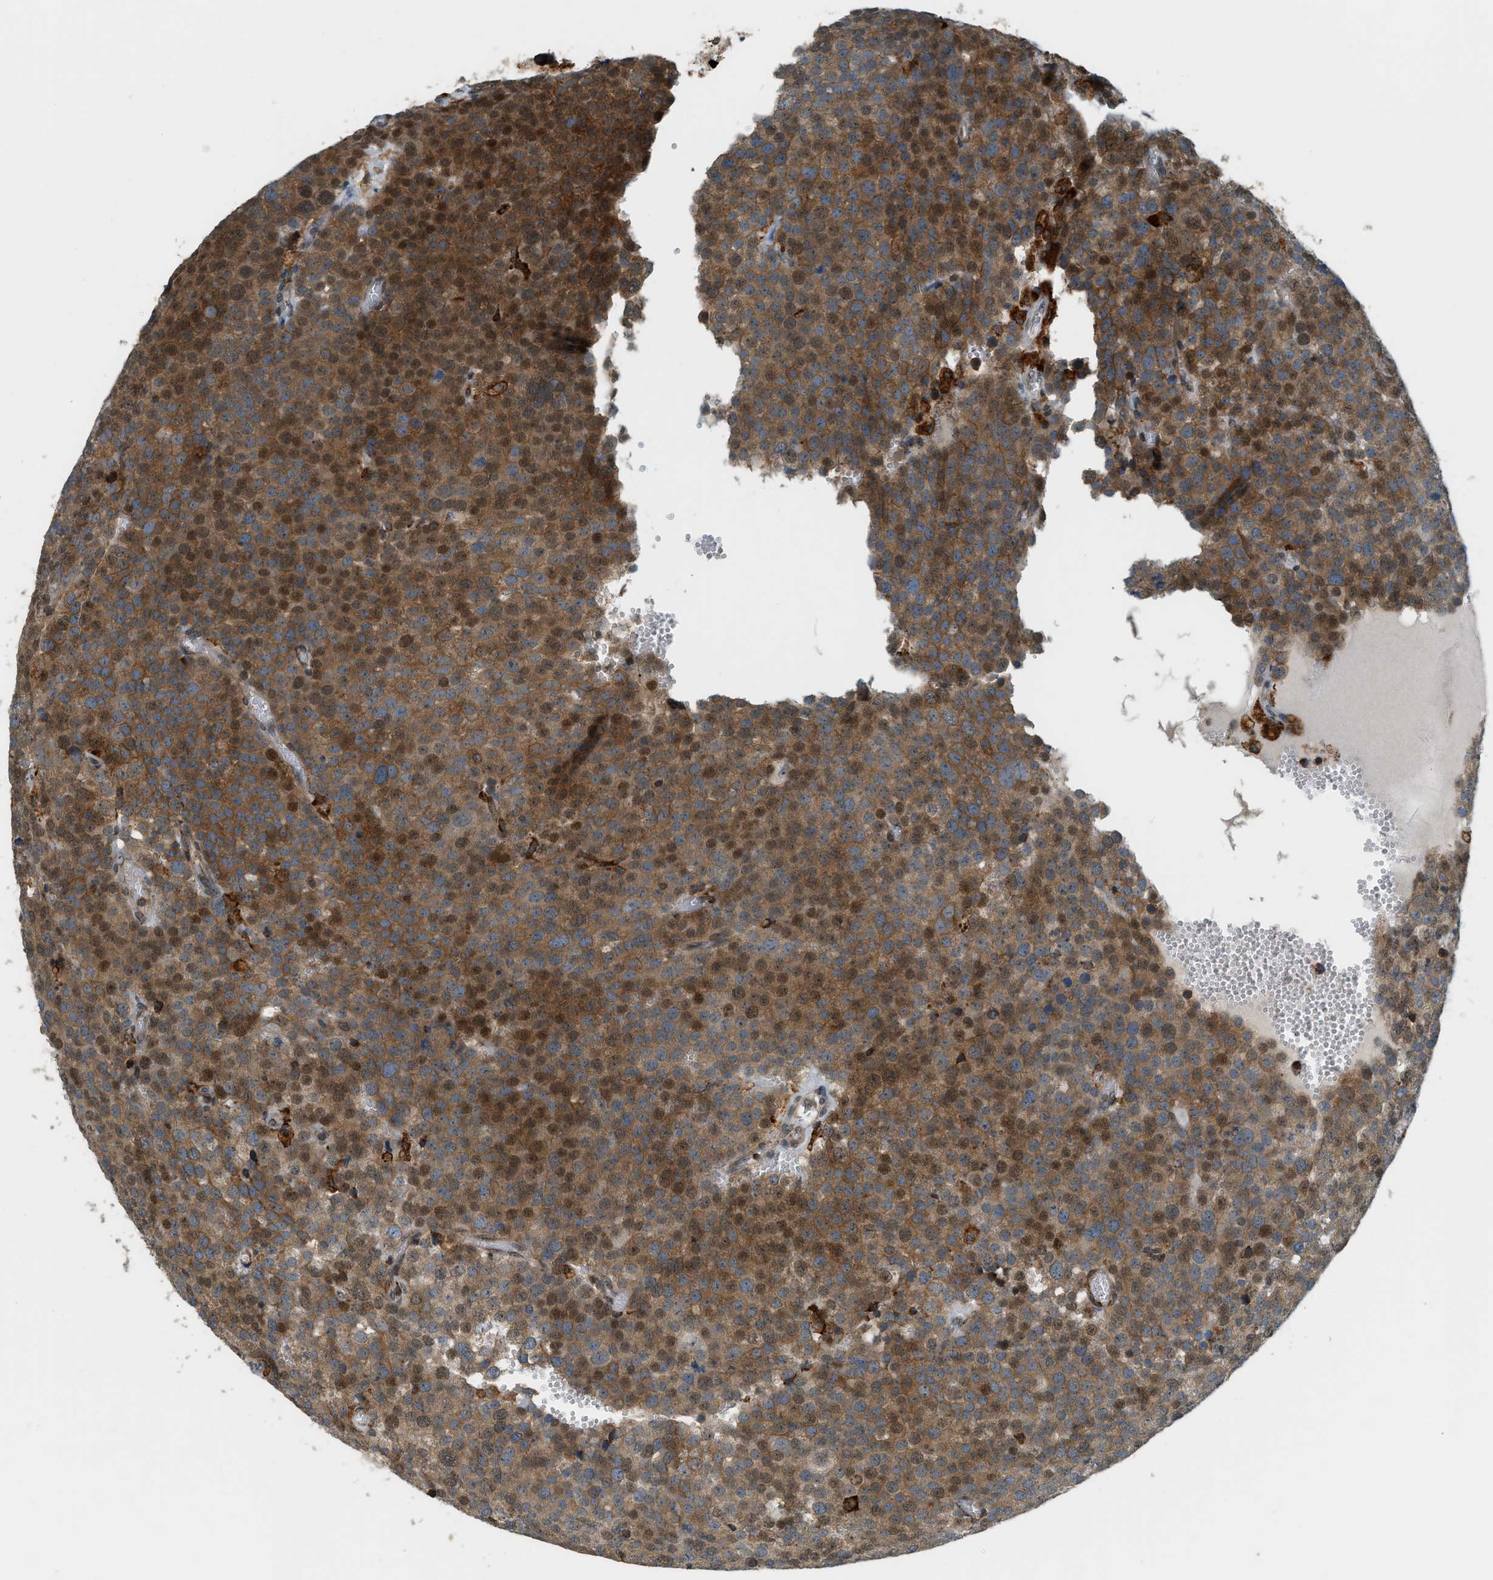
{"staining": {"intensity": "strong", "quantity": ">75%", "location": "cytoplasmic/membranous,nuclear"}, "tissue": "testis cancer", "cell_type": "Tumor cells", "image_type": "cancer", "snomed": [{"axis": "morphology", "description": "Normal tissue, NOS"}, {"axis": "morphology", "description": "Seminoma, NOS"}, {"axis": "topography", "description": "Testis"}], "caption": "Testis seminoma tissue shows strong cytoplasmic/membranous and nuclear expression in approximately >75% of tumor cells (brown staining indicates protein expression, while blue staining denotes nuclei).", "gene": "SEMA4D", "patient": {"sex": "male", "age": 71}}